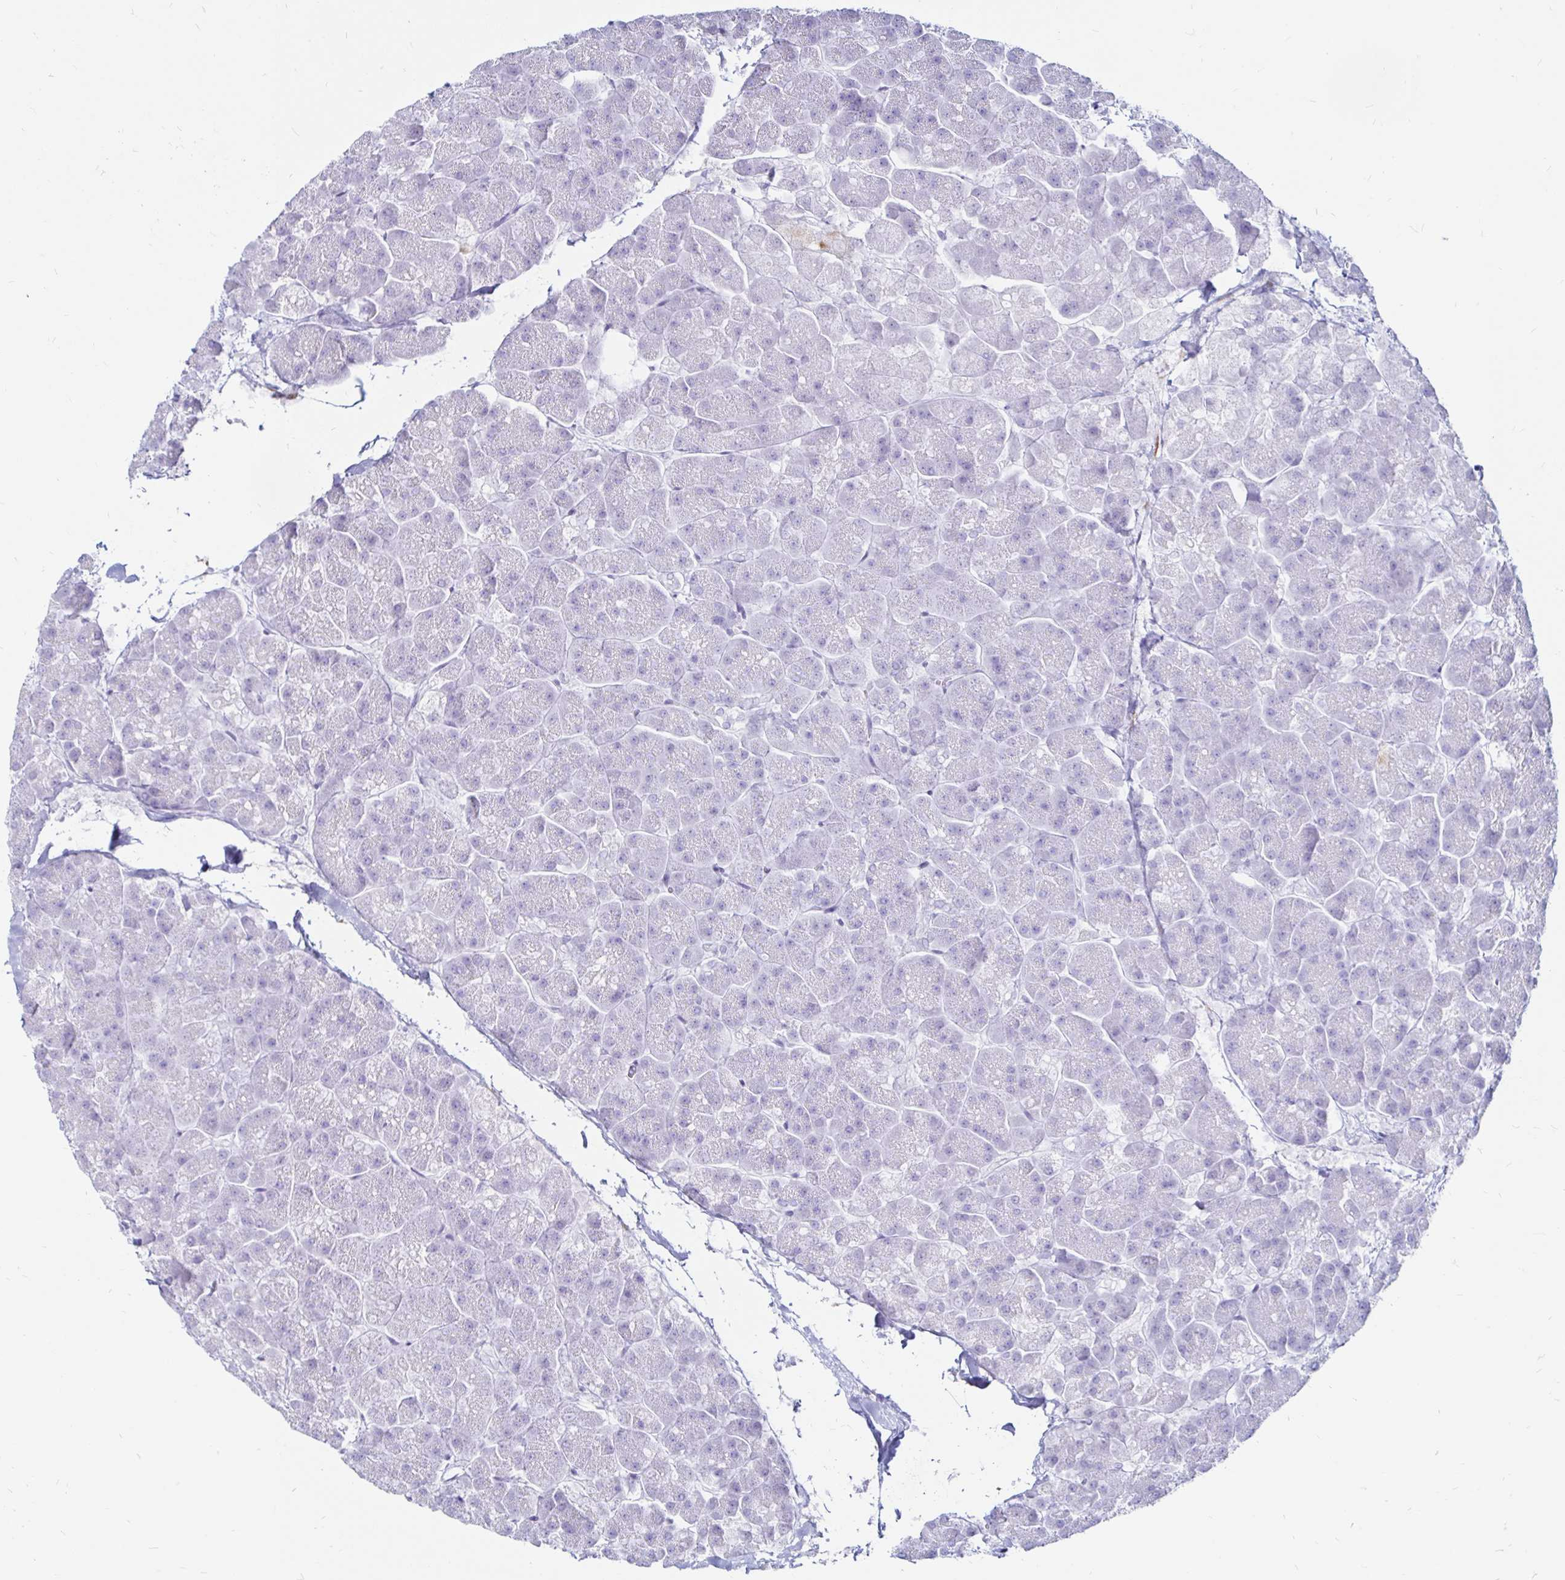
{"staining": {"intensity": "negative", "quantity": "none", "location": "none"}, "tissue": "pancreas", "cell_type": "Exocrine glandular cells", "image_type": "normal", "snomed": [{"axis": "morphology", "description": "Normal tissue, NOS"}, {"axis": "topography", "description": "Pancreas"}, {"axis": "topography", "description": "Peripheral nerve tissue"}], "caption": "Histopathology image shows no protein staining in exocrine glandular cells of normal pancreas.", "gene": "TIMP1", "patient": {"sex": "male", "age": 54}}